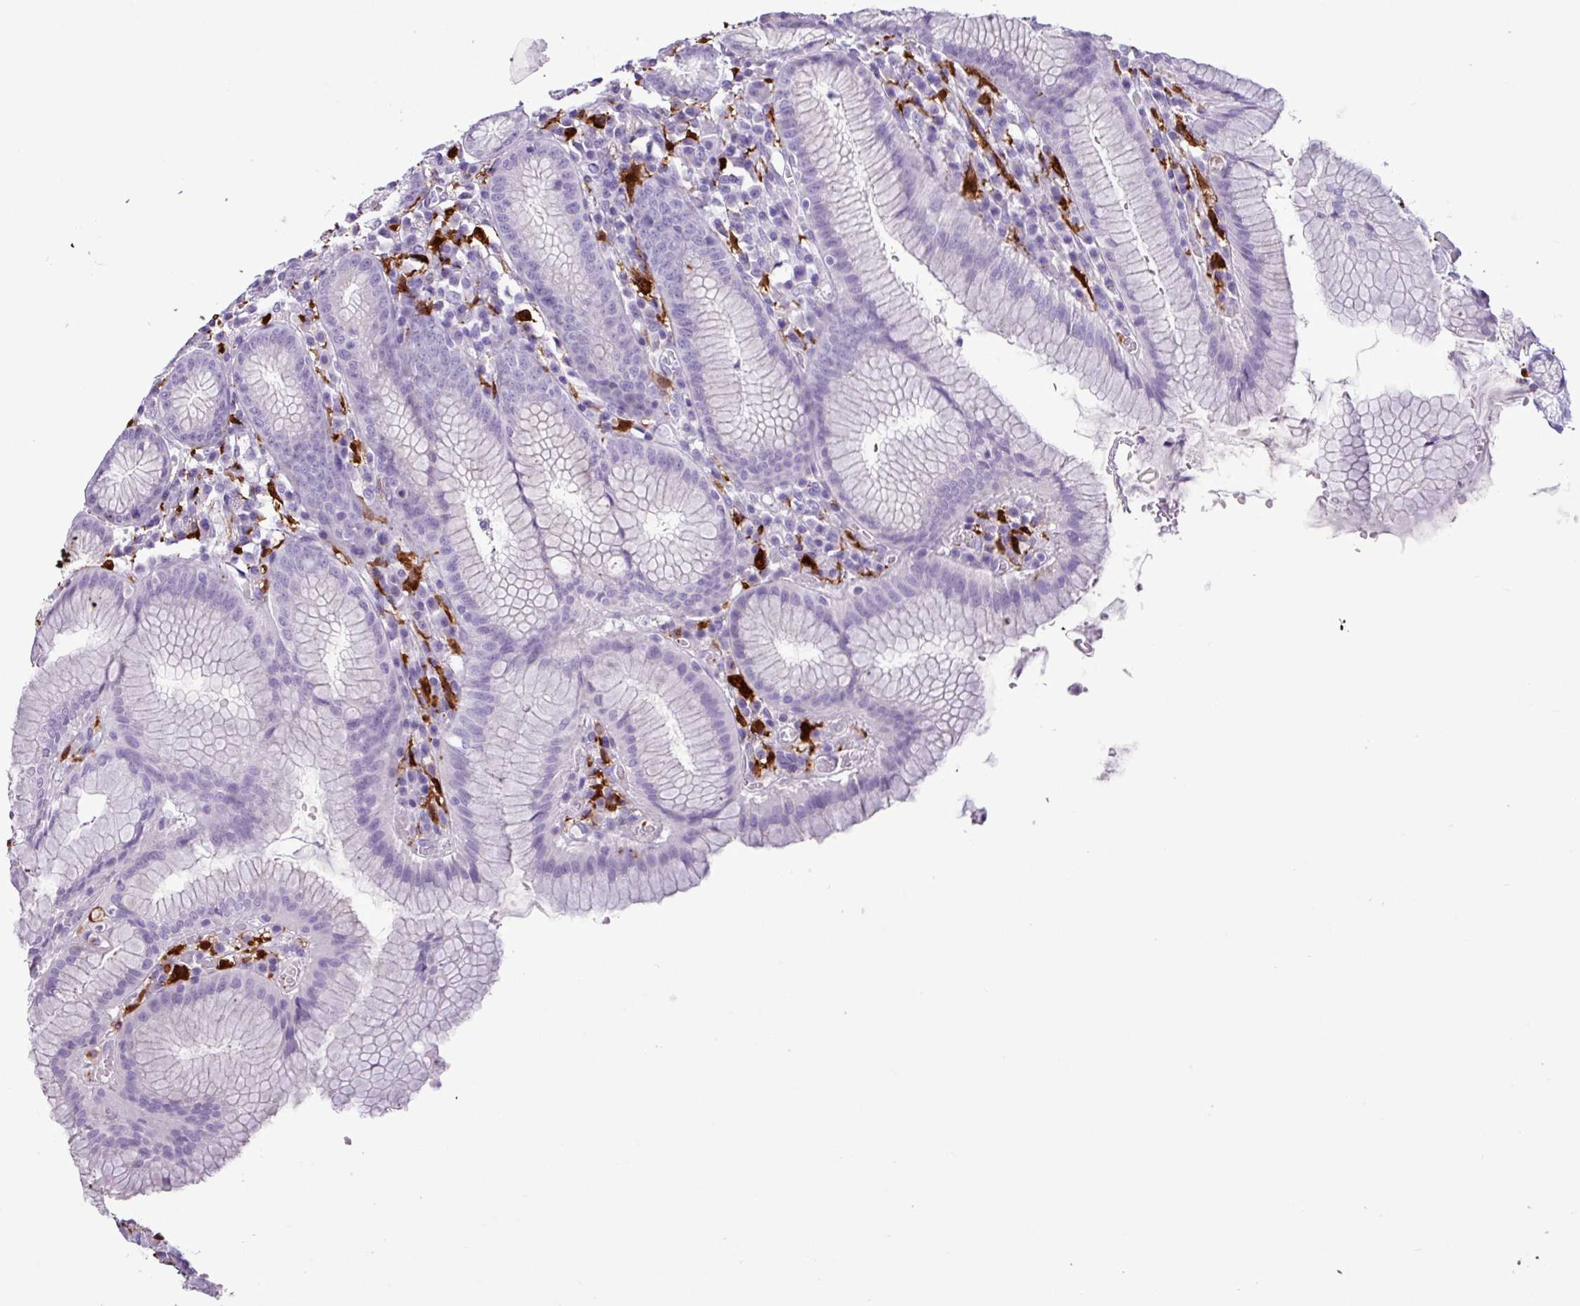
{"staining": {"intensity": "negative", "quantity": "none", "location": "none"}, "tissue": "stomach", "cell_type": "Glandular cells", "image_type": "normal", "snomed": [{"axis": "morphology", "description": "Normal tissue, NOS"}, {"axis": "topography", "description": "Stomach"}], "caption": "Immunohistochemistry of normal human stomach shows no expression in glandular cells.", "gene": "TMEM200C", "patient": {"sex": "male", "age": 55}}